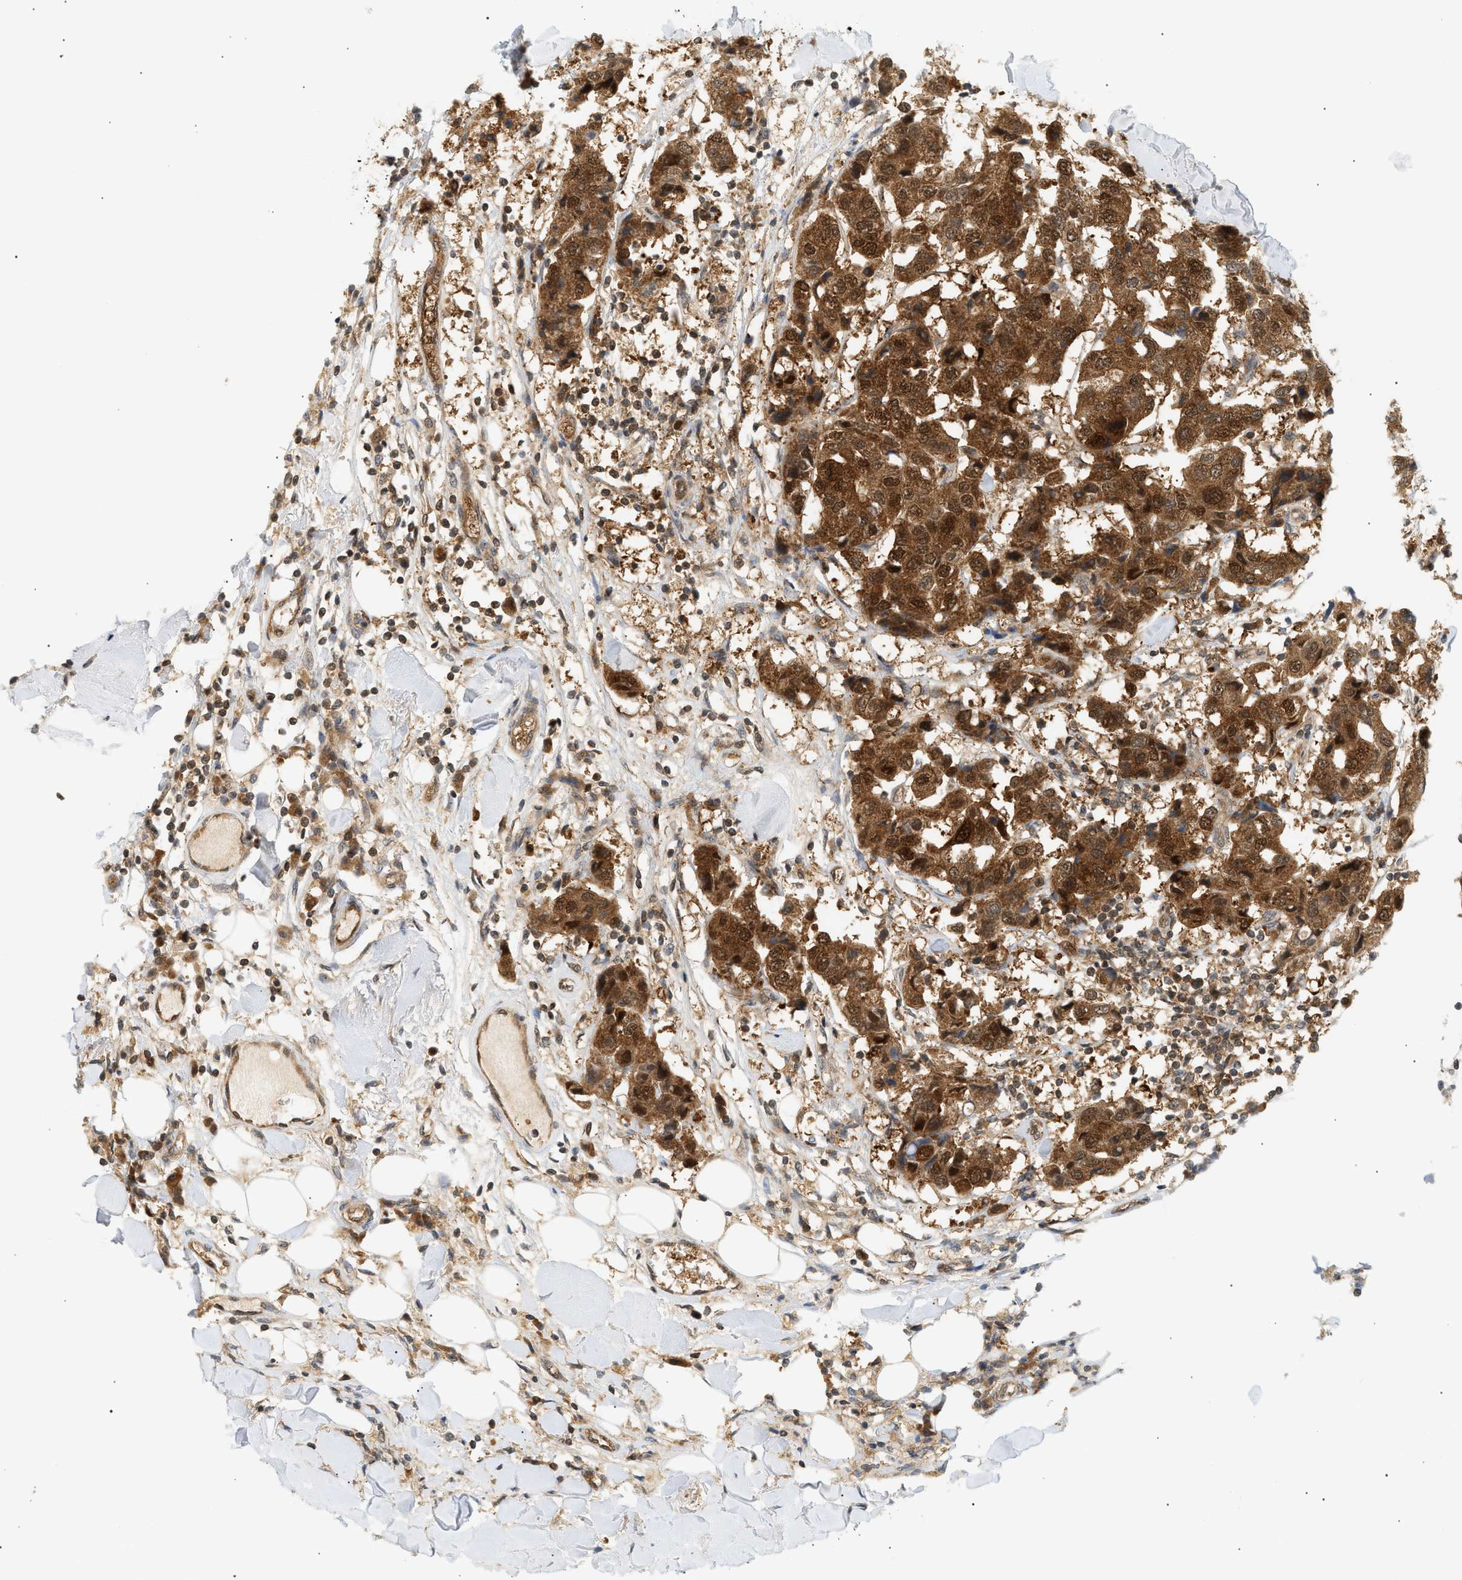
{"staining": {"intensity": "strong", "quantity": ">75%", "location": "cytoplasmic/membranous,nuclear"}, "tissue": "breast cancer", "cell_type": "Tumor cells", "image_type": "cancer", "snomed": [{"axis": "morphology", "description": "Duct carcinoma"}, {"axis": "topography", "description": "Breast"}], "caption": "IHC of human breast infiltrating ductal carcinoma reveals high levels of strong cytoplasmic/membranous and nuclear expression in about >75% of tumor cells. The protein is stained brown, and the nuclei are stained in blue (DAB IHC with brightfield microscopy, high magnification).", "gene": "SHC1", "patient": {"sex": "female", "age": 80}}